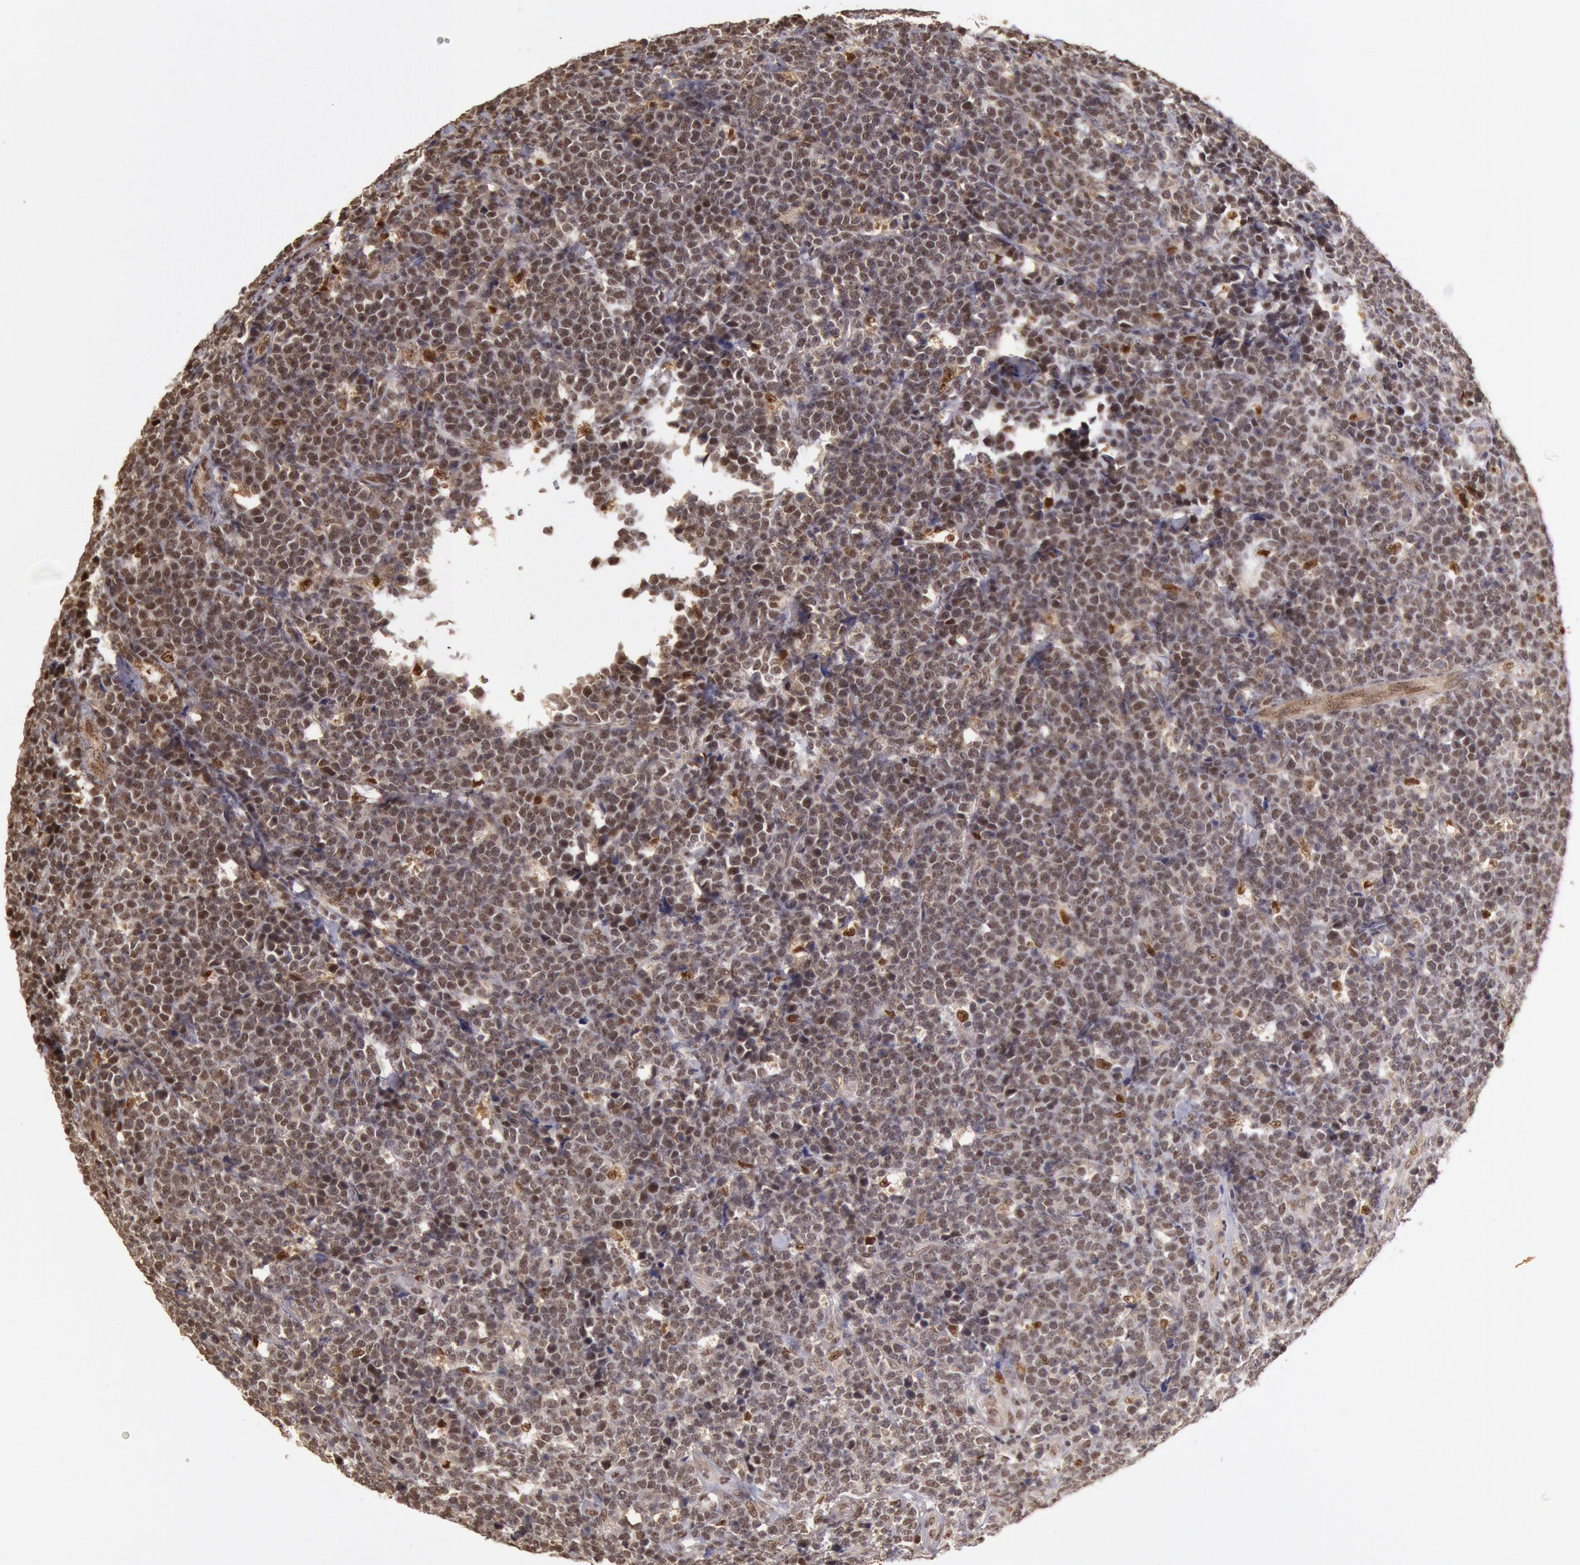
{"staining": {"intensity": "moderate", "quantity": ">75%", "location": "nuclear"}, "tissue": "lymphoma", "cell_type": "Tumor cells", "image_type": "cancer", "snomed": [{"axis": "morphology", "description": "Malignant lymphoma, non-Hodgkin's type, High grade"}, {"axis": "topography", "description": "Small intestine"}, {"axis": "topography", "description": "Colon"}], "caption": "Malignant lymphoma, non-Hodgkin's type (high-grade) was stained to show a protein in brown. There is medium levels of moderate nuclear expression in about >75% of tumor cells.", "gene": "LIG4", "patient": {"sex": "male", "age": 8}}